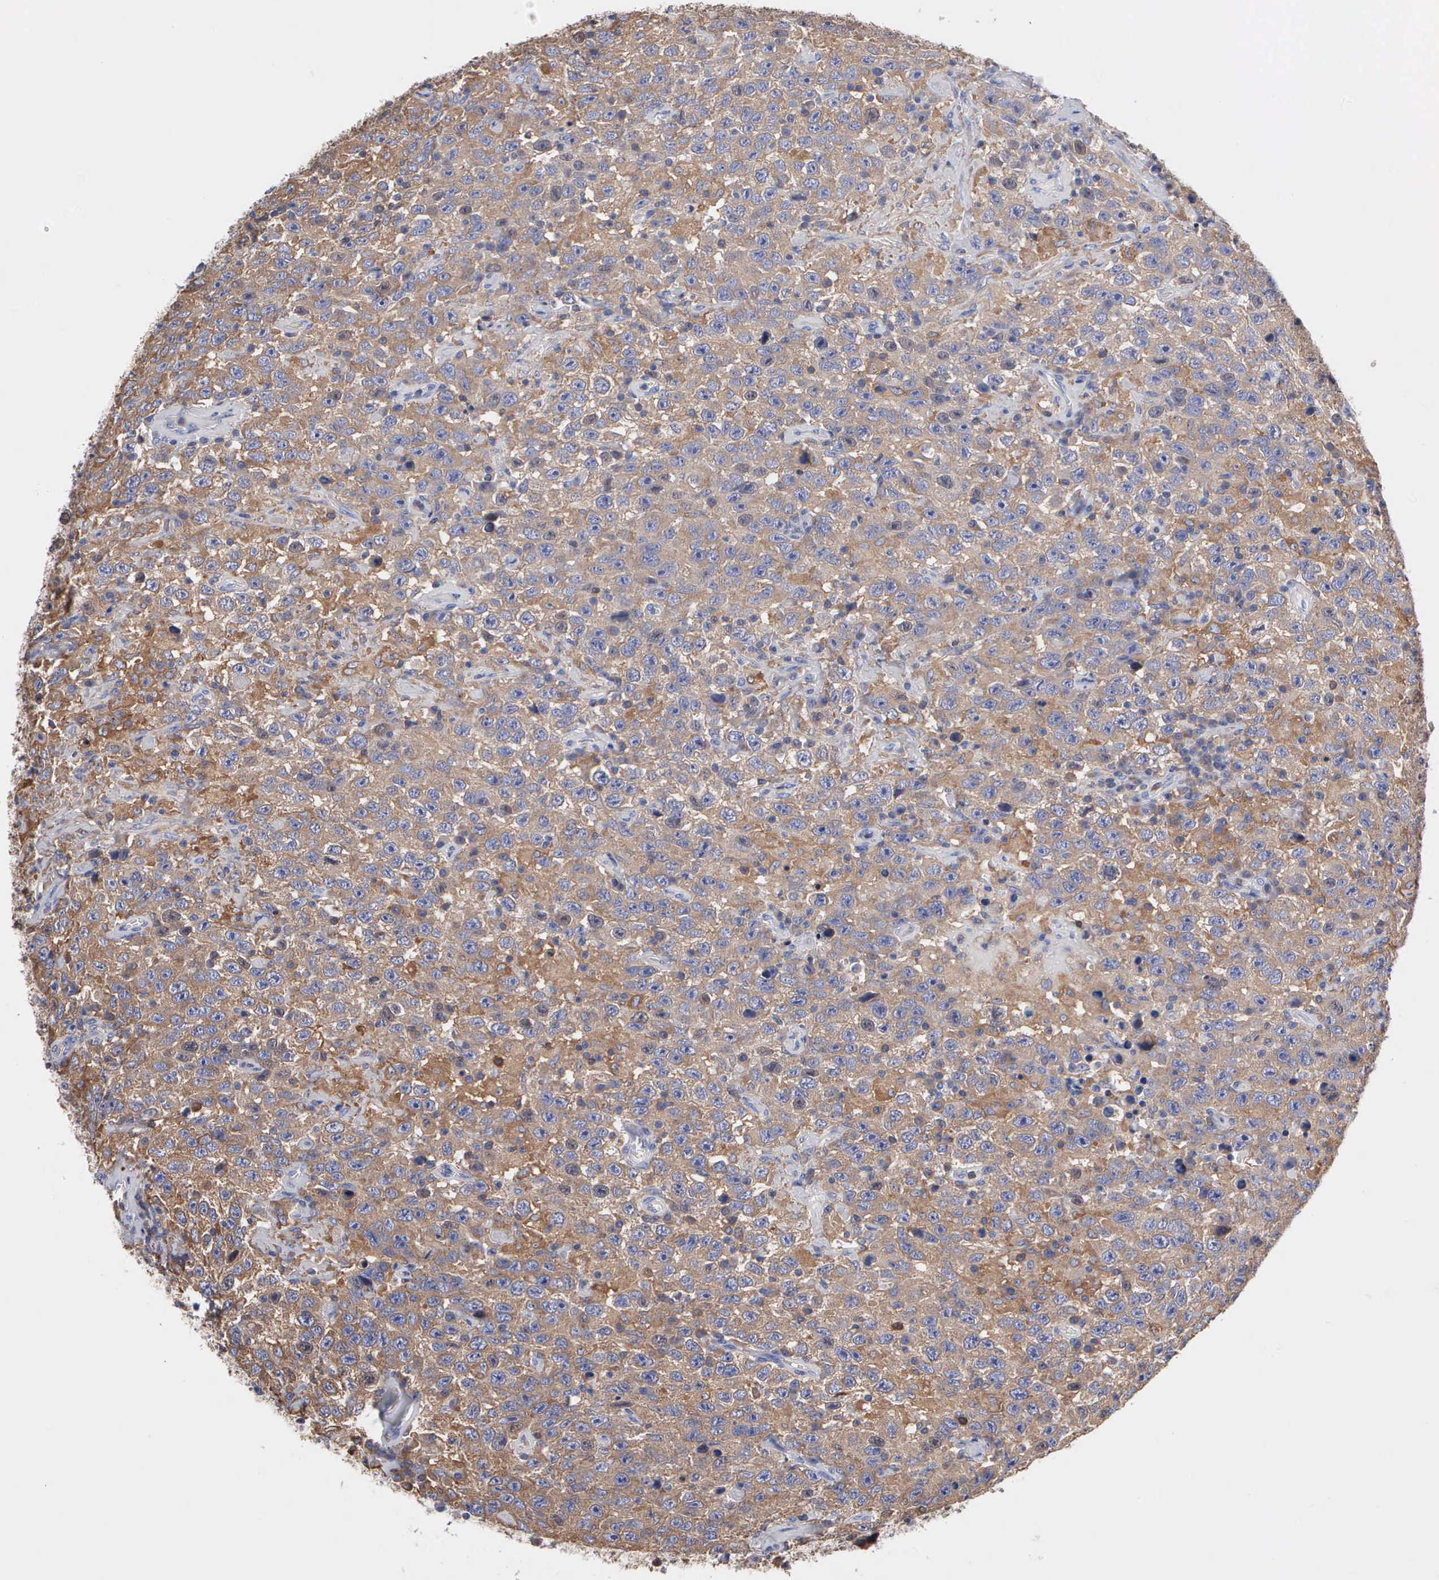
{"staining": {"intensity": "moderate", "quantity": ">75%", "location": "cytoplasmic/membranous"}, "tissue": "testis cancer", "cell_type": "Tumor cells", "image_type": "cancer", "snomed": [{"axis": "morphology", "description": "Seminoma, NOS"}, {"axis": "topography", "description": "Testis"}], "caption": "Seminoma (testis) stained for a protein shows moderate cytoplasmic/membranous positivity in tumor cells. Nuclei are stained in blue.", "gene": "G6PD", "patient": {"sex": "male", "age": 41}}